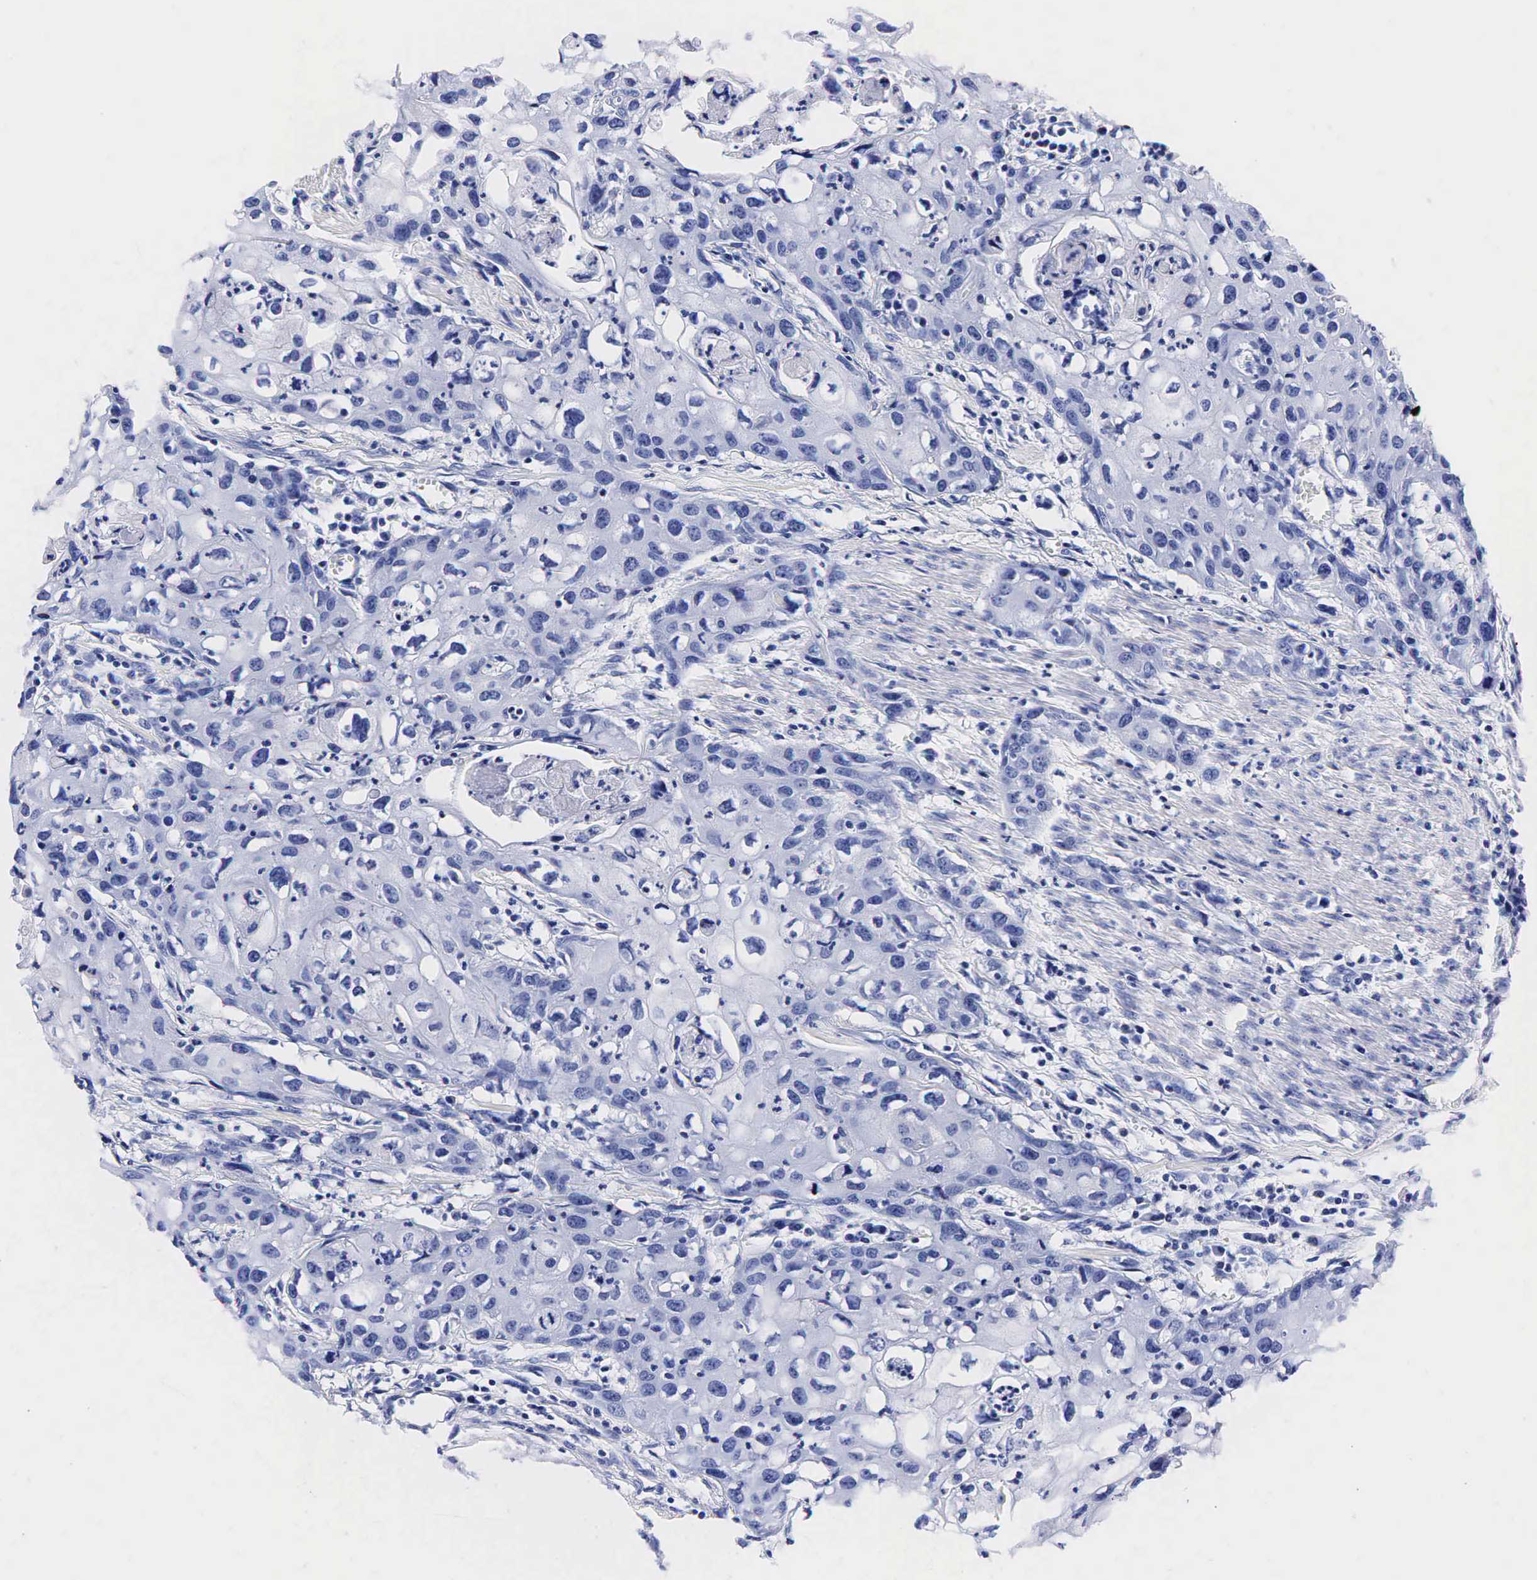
{"staining": {"intensity": "negative", "quantity": "none", "location": "none"}, "tissue": "urothelial cancer", "cell_type": "Tumor cells", "image_type": "cancer", "snomed": [{"axis": "morphology", "description": "Urothelial carcinoma, High grade"}, {"axis": "topography", "description": "Urinary bladder"}], "caption": "This is an immunohistochemistry (IHC) micrograph of human urothelial cancer. There is no positivity in tumor cells.", "gene": "TG", "patient": {"sex": "male", "age": 54}}